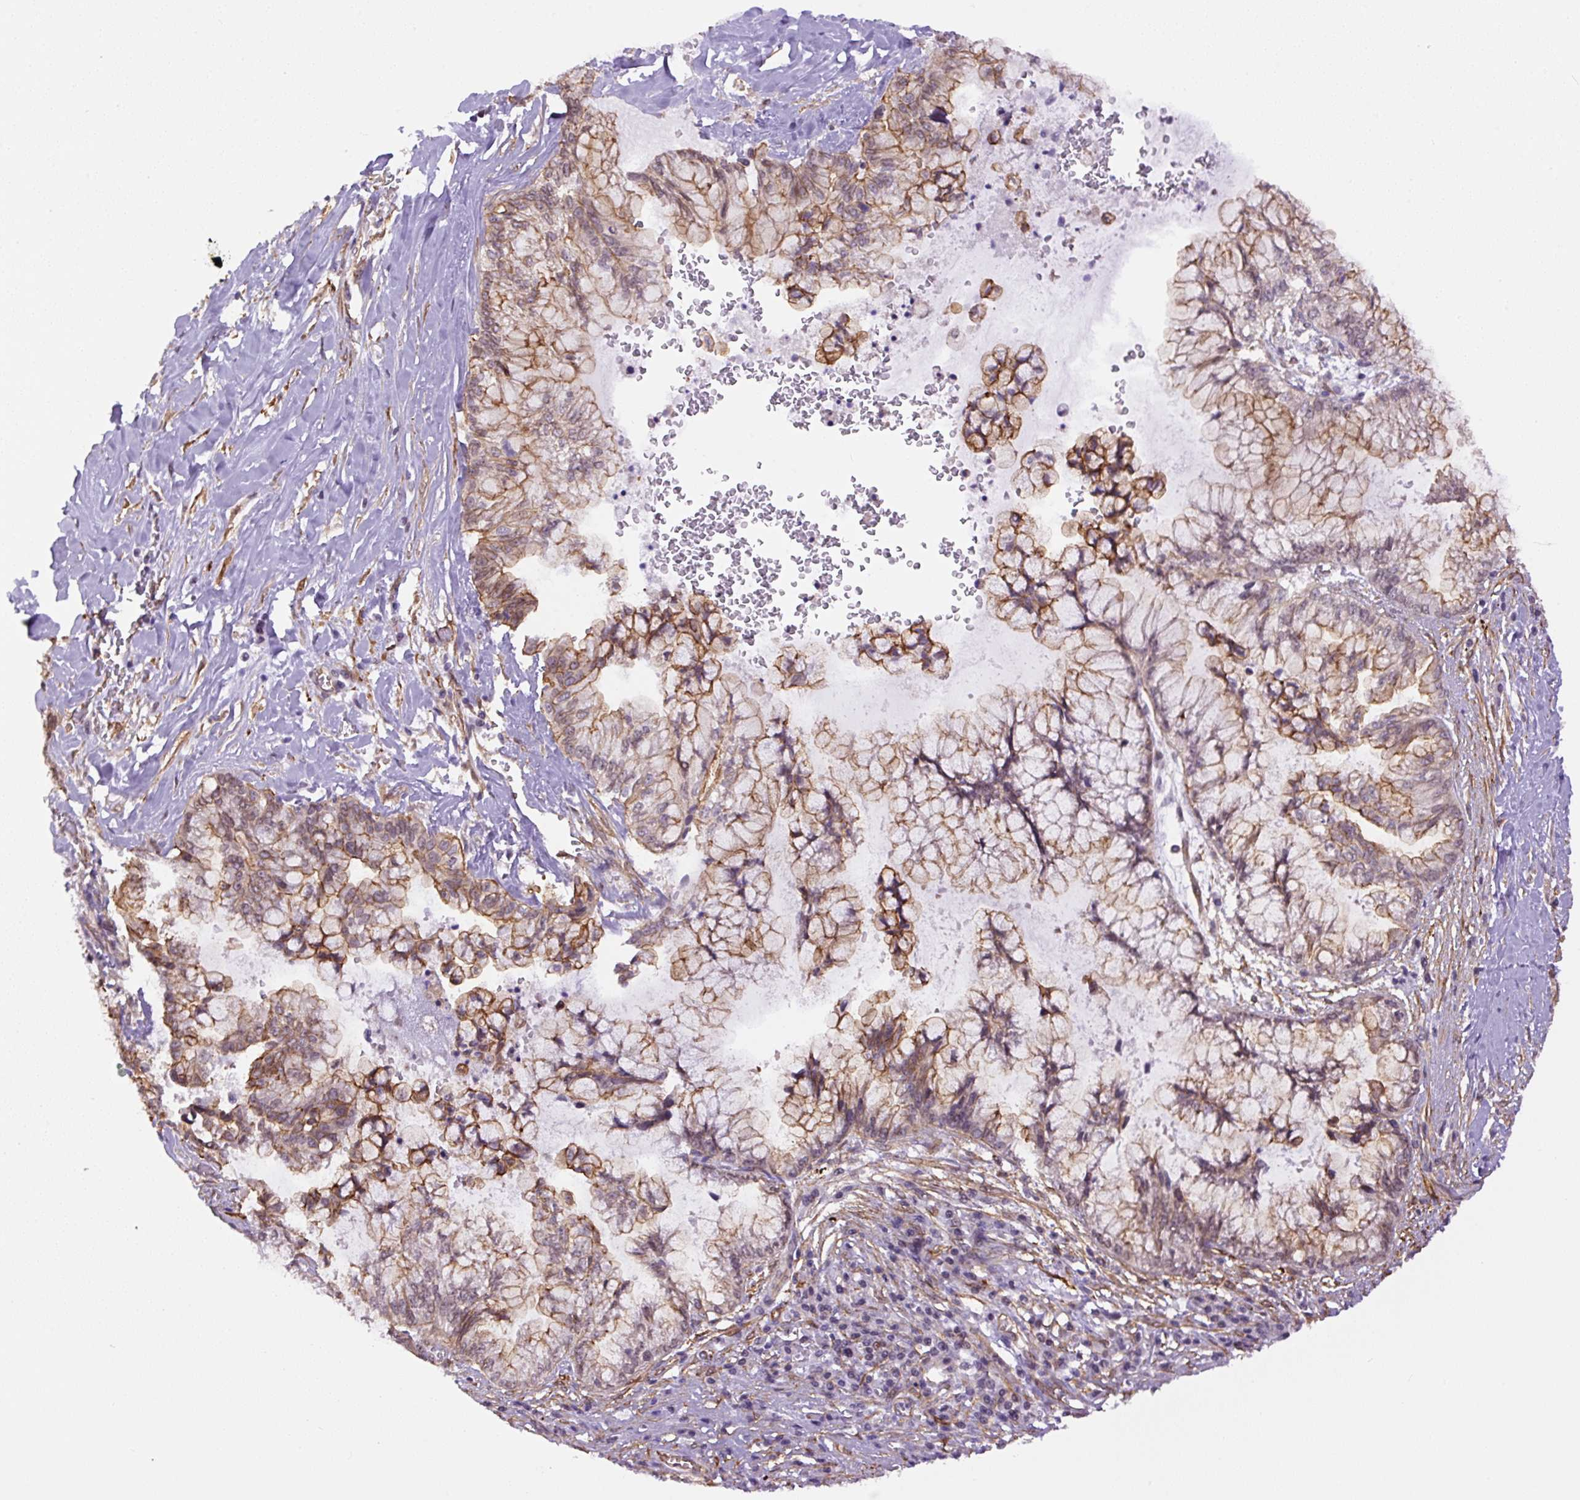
{"staining": {"intensity": "moderate", "quantity": "25%-75%", "location": "cytoplasmic/membranous"}, "tissue": "pancreatic cancer", "cell_type": "Tumor cells", "image_type": "cancer", "snomed": [{"axis": "morphology", "description": "Adenocarcinoma, NOS"}, {"axis": "topography", "description": "Pancreas"}], "caption": "Protein staining of pancreatic cancer (adenocarcinoma) tissue reveals moderate cytoplasmic/membranous expression in about 25%-75% of tumor cells. Nuclei are stained in blue.", "gene": "MYO5C", "patient": {"sex": "male", "age": 73}}